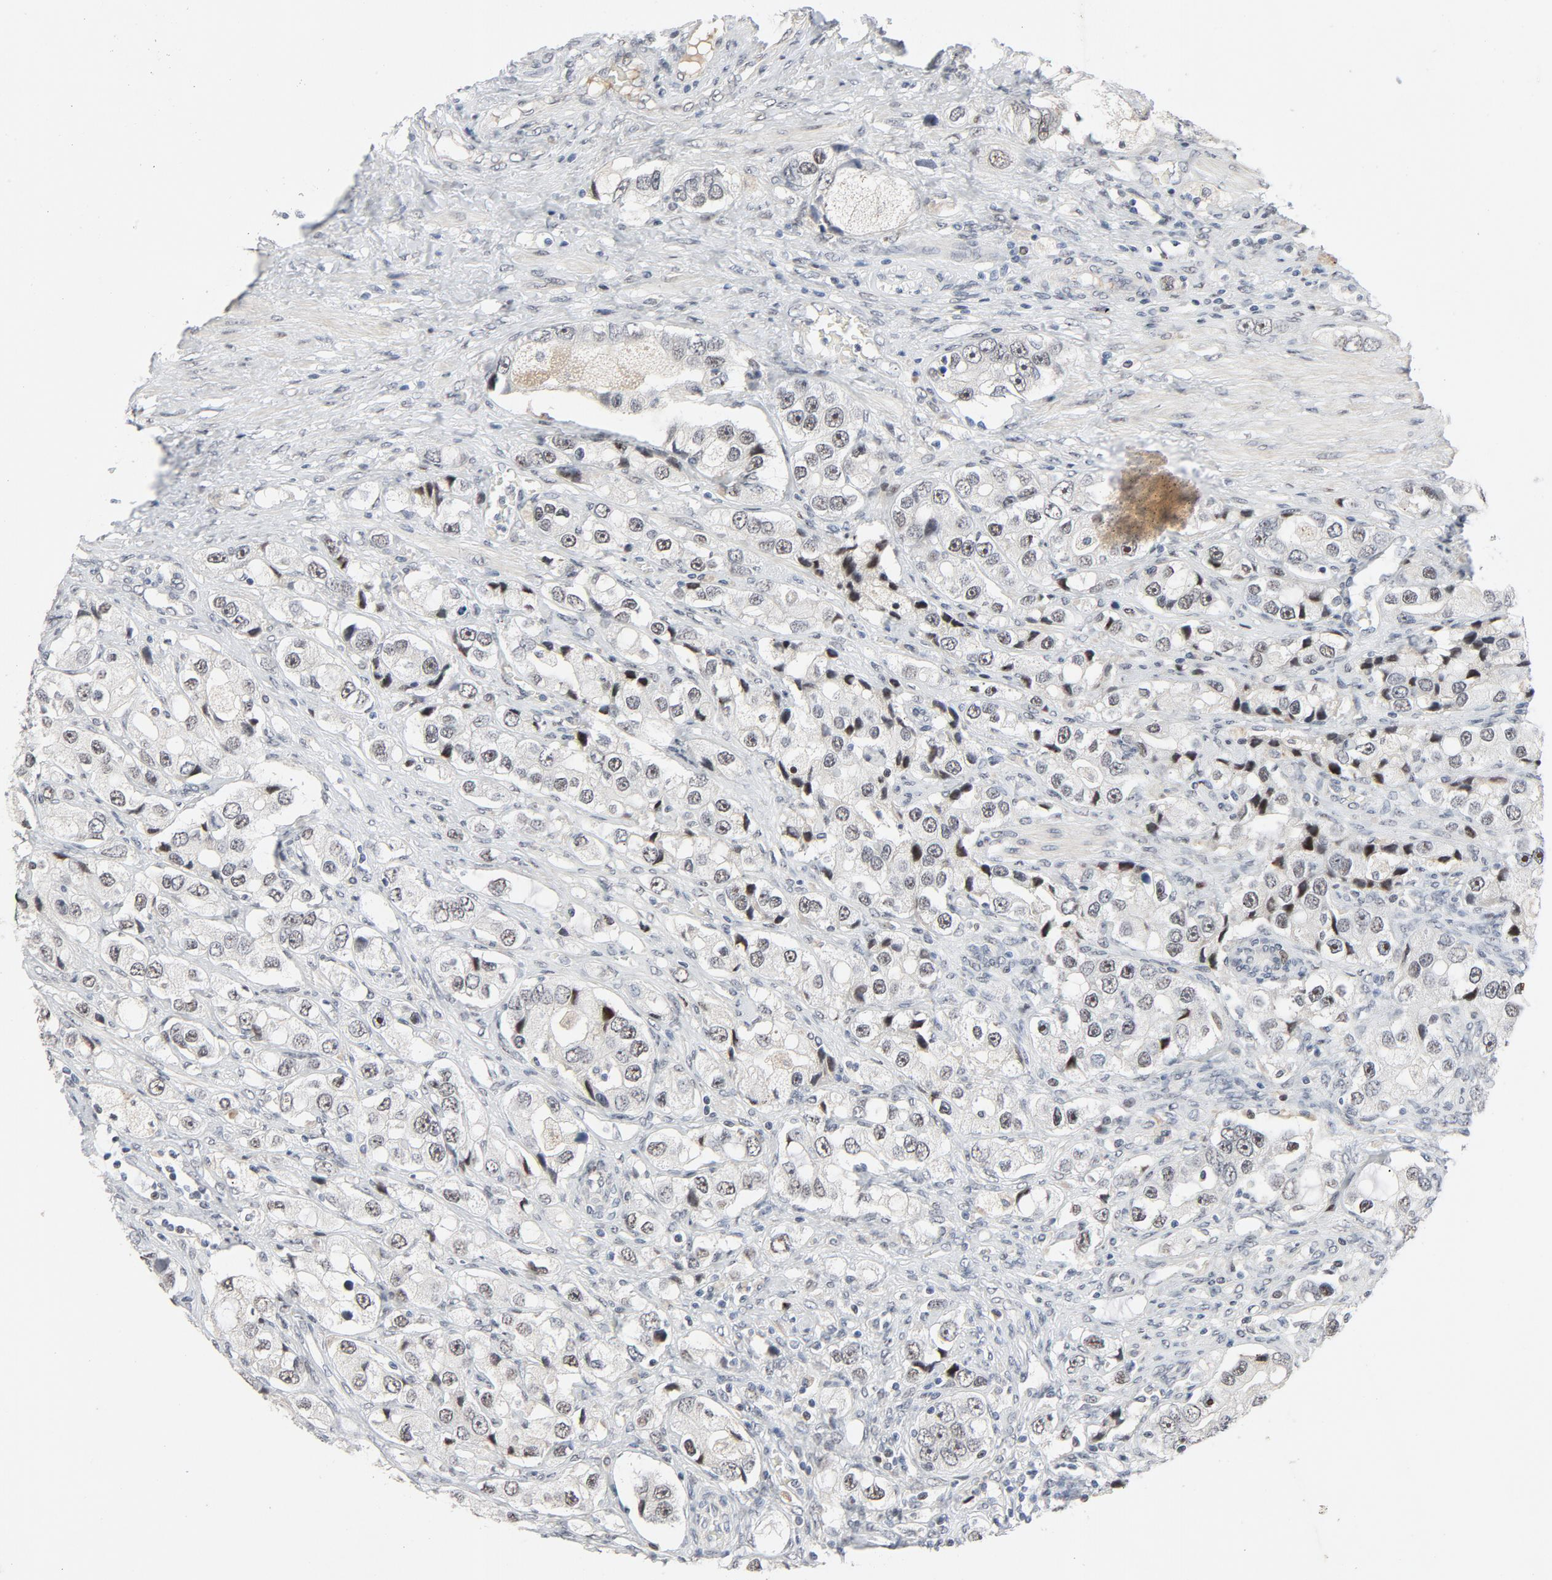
{"staining": {"intensity": "negative", "quantity": "none", "location": "none"}, "tissue": "prostate cancer", "cell_type": "Tumor cells", "image_type": "cancer", "snomed": [{"axis": "morphology", "description": "Adenocarcinoma, High grade"}, {"axis": "topography", "description": "Prostate"}], "caption": "Immunohistochemistry (IHC) of human prostate cancer demonstrates no expression in tumor cells.", "gene": "FSCB", "patient": {"sex": "male", "age": 63}}